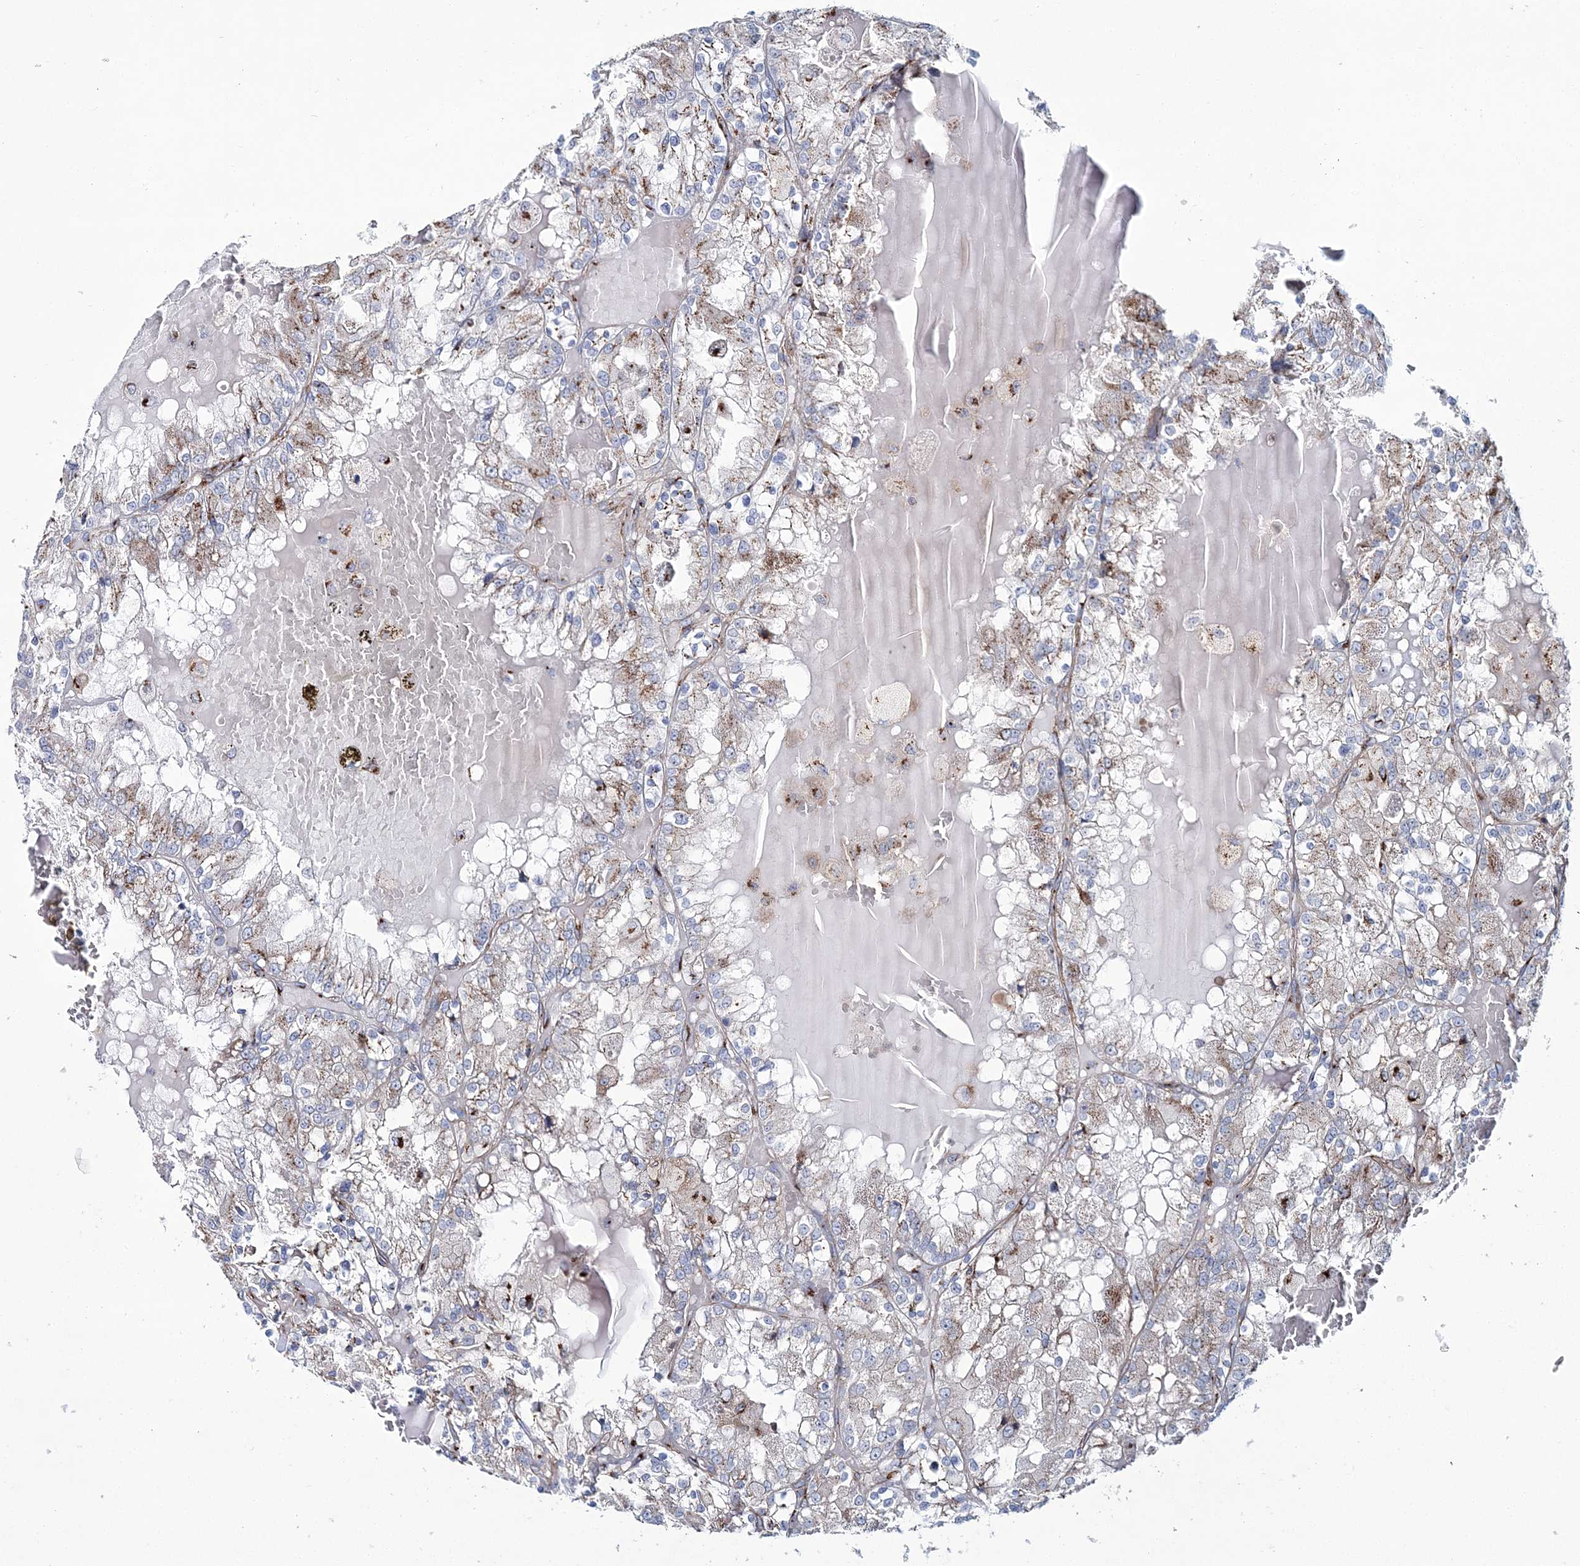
{"staining": {"intensity": "moderate", "quantity": "<25%", "location": "cytoplasmic/membranous"}, "tissue": "renal cancer", "cell_type": "Tumor cells", "image_type": "cancer", "snomed": [{"axis": "morphology", "description": "Adenocarcinoma, NOS"}, {"axis": "topography", "description": "Kidney"}], "caption": "This is a photomicrograph of immunohistochemistry staining of renal cancer (adenocarcinoma), which shows moderate staining in the cytoplasmic/membranous of tumor cells.", "gene": "MAN1A2", "patient": {"sex": "female", "age": 56}}